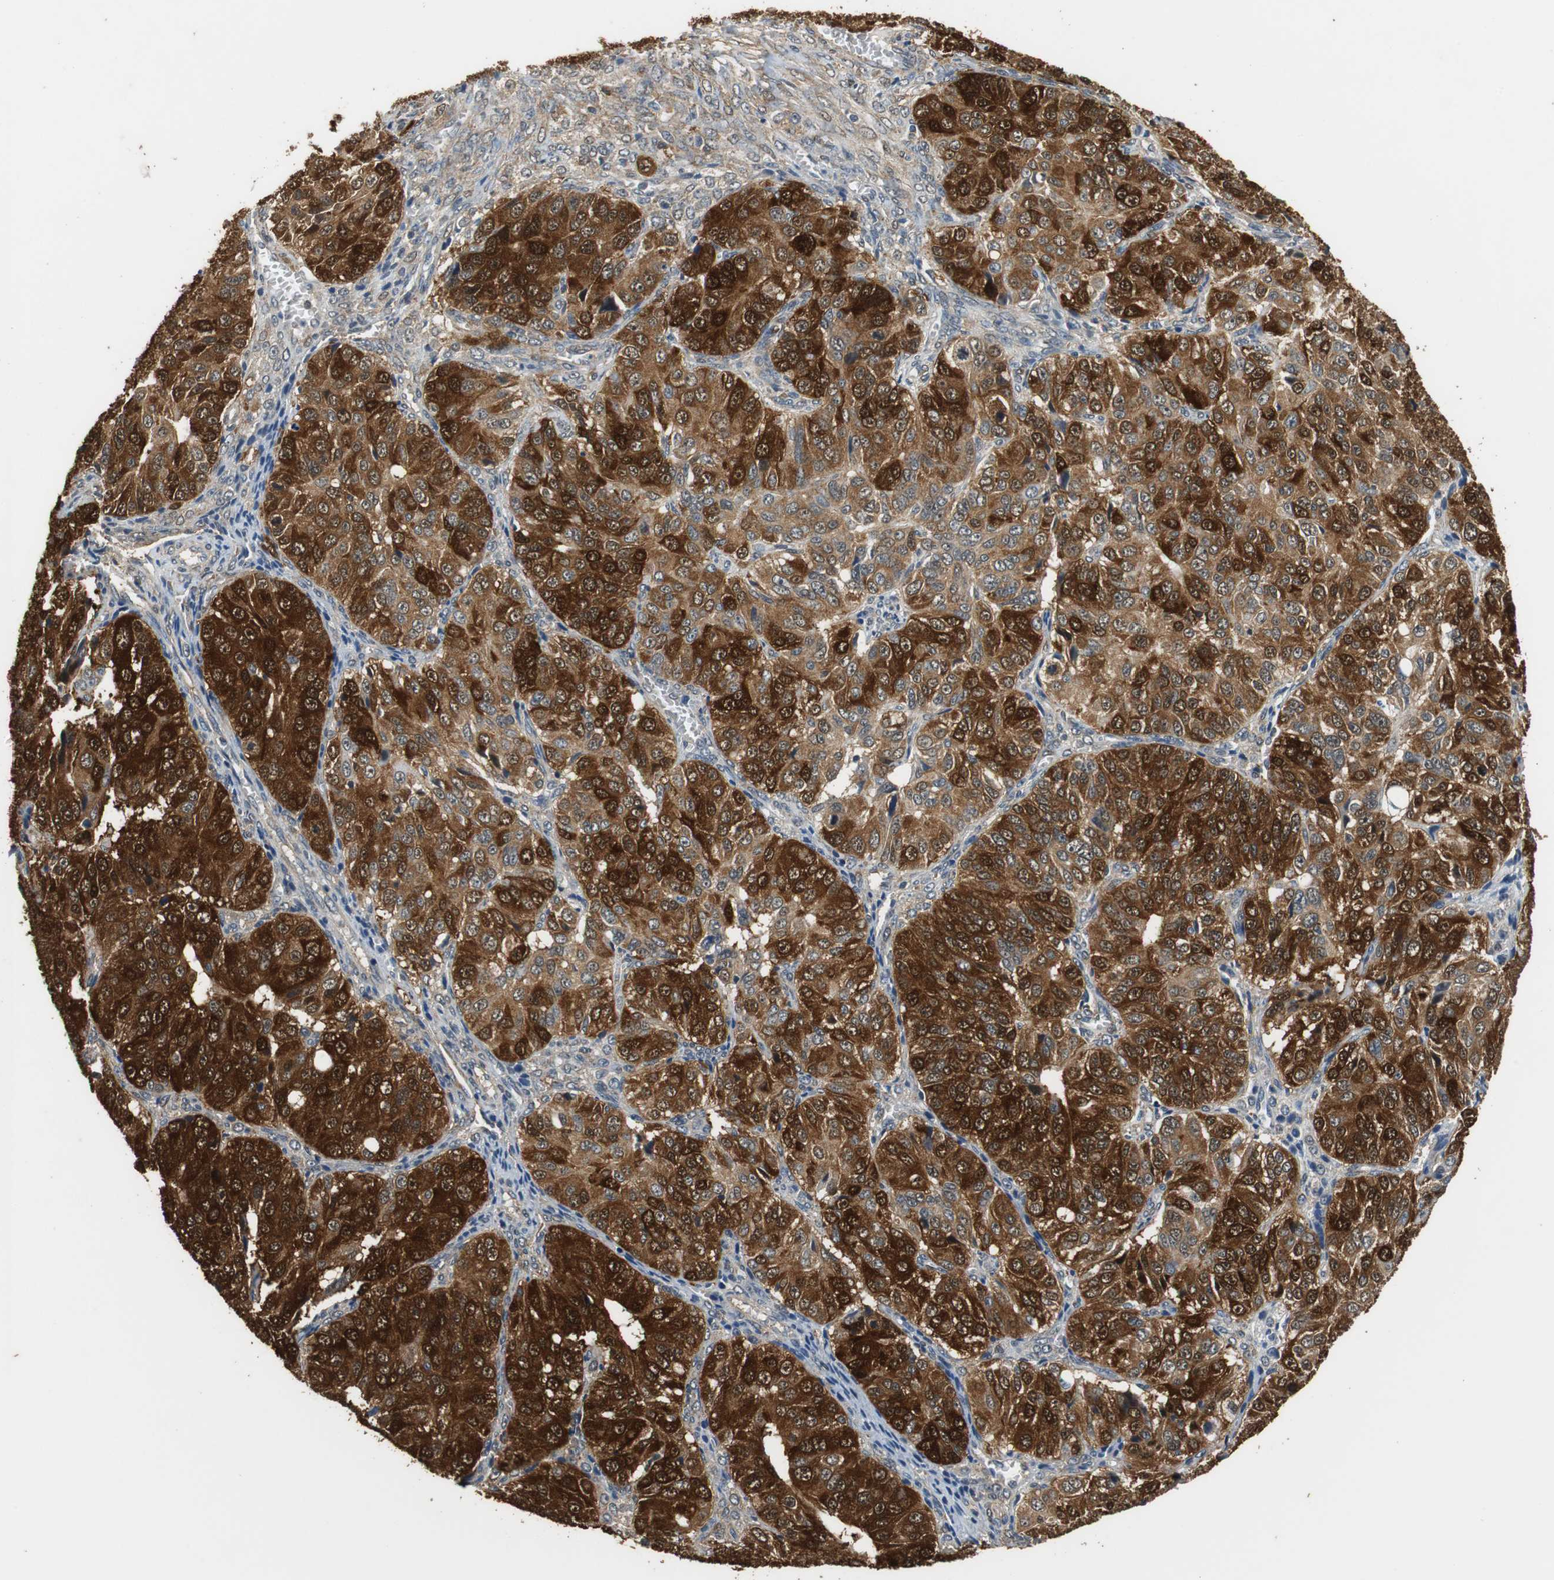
{"staining": {"intensity": "strong", "quantity": ">75%", "location": "cytoplasmic/membranous,nuclear"}, "tissue": "ovarian cancer", "cell_type": "Tumor cells", "image_type": "cancer", "snomed": [{"axis": "morphology", "description": "Carcinoma, endometroid"}, {"axis": "topography", "description": "Ovary"}], "caption": "The photomicrograph displays a brown stain indicating the presence of a protein in the cytoplasmic/membranous and nuclear of tumor cells in endometroid carcinoma (ovarian).", "gene": "UBQLN2", "patient": {"sex": "female", "age": 51}}